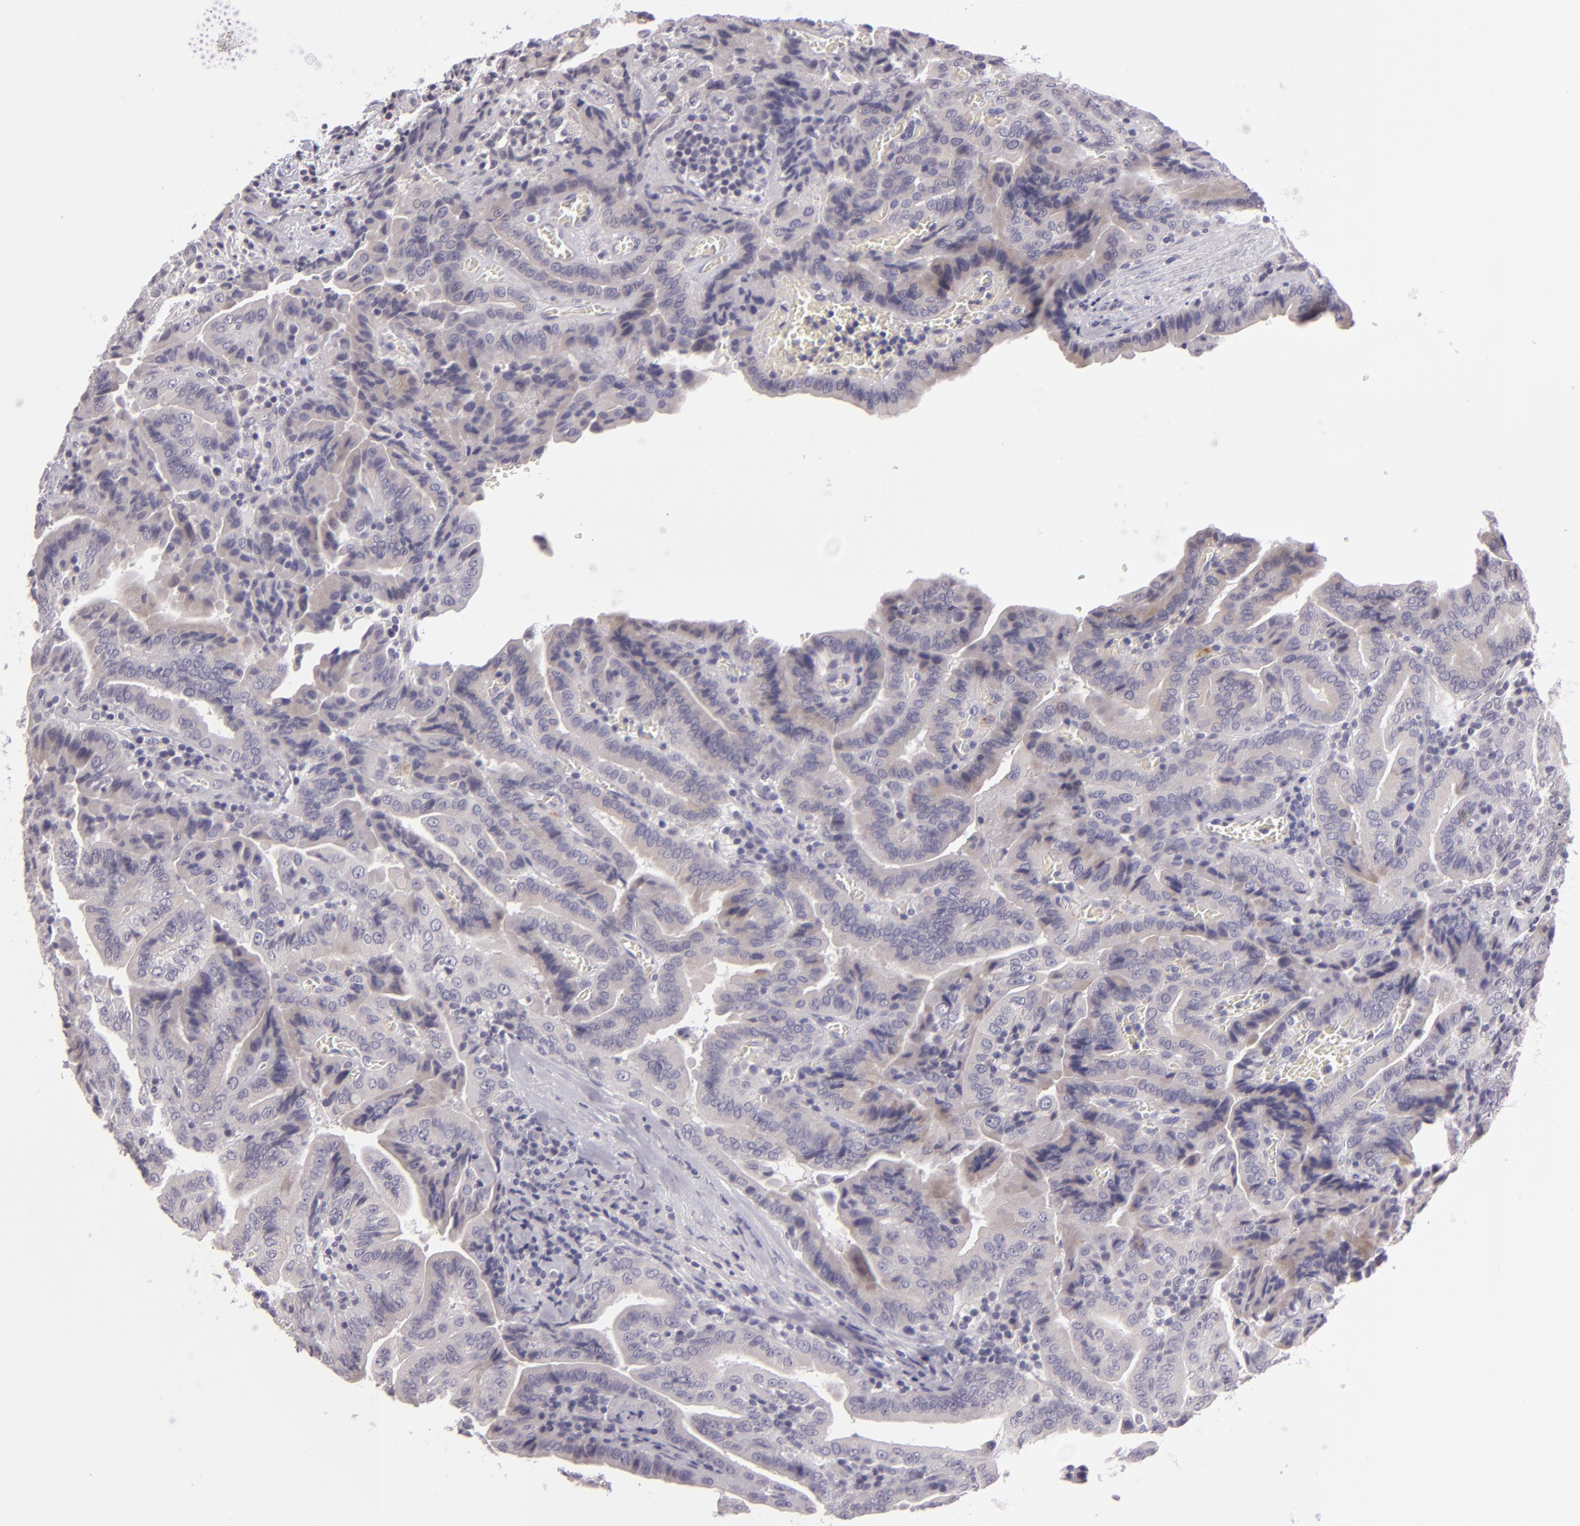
{"staining": {"intensity": "weak", "quantity": "<25%", "location": "cytoplasmic/membranous"}, "tissue": "thyroid cancer", "cell_type": "Tumor cells", "image_type": "cancer", "snomed": [{"axis": "morphology", "description": "Papillary adenocarcinoma, NOS"}, {"axis": "topography", "description": "Thyroid gland"}], "caption": "Thyroid cancer (papillary adenocarcinoma) stained for a protein using IHC exhibits no expression tumor cells.", "gene": "EGFL6", "patient": {"sex": "female", "age": 71}}